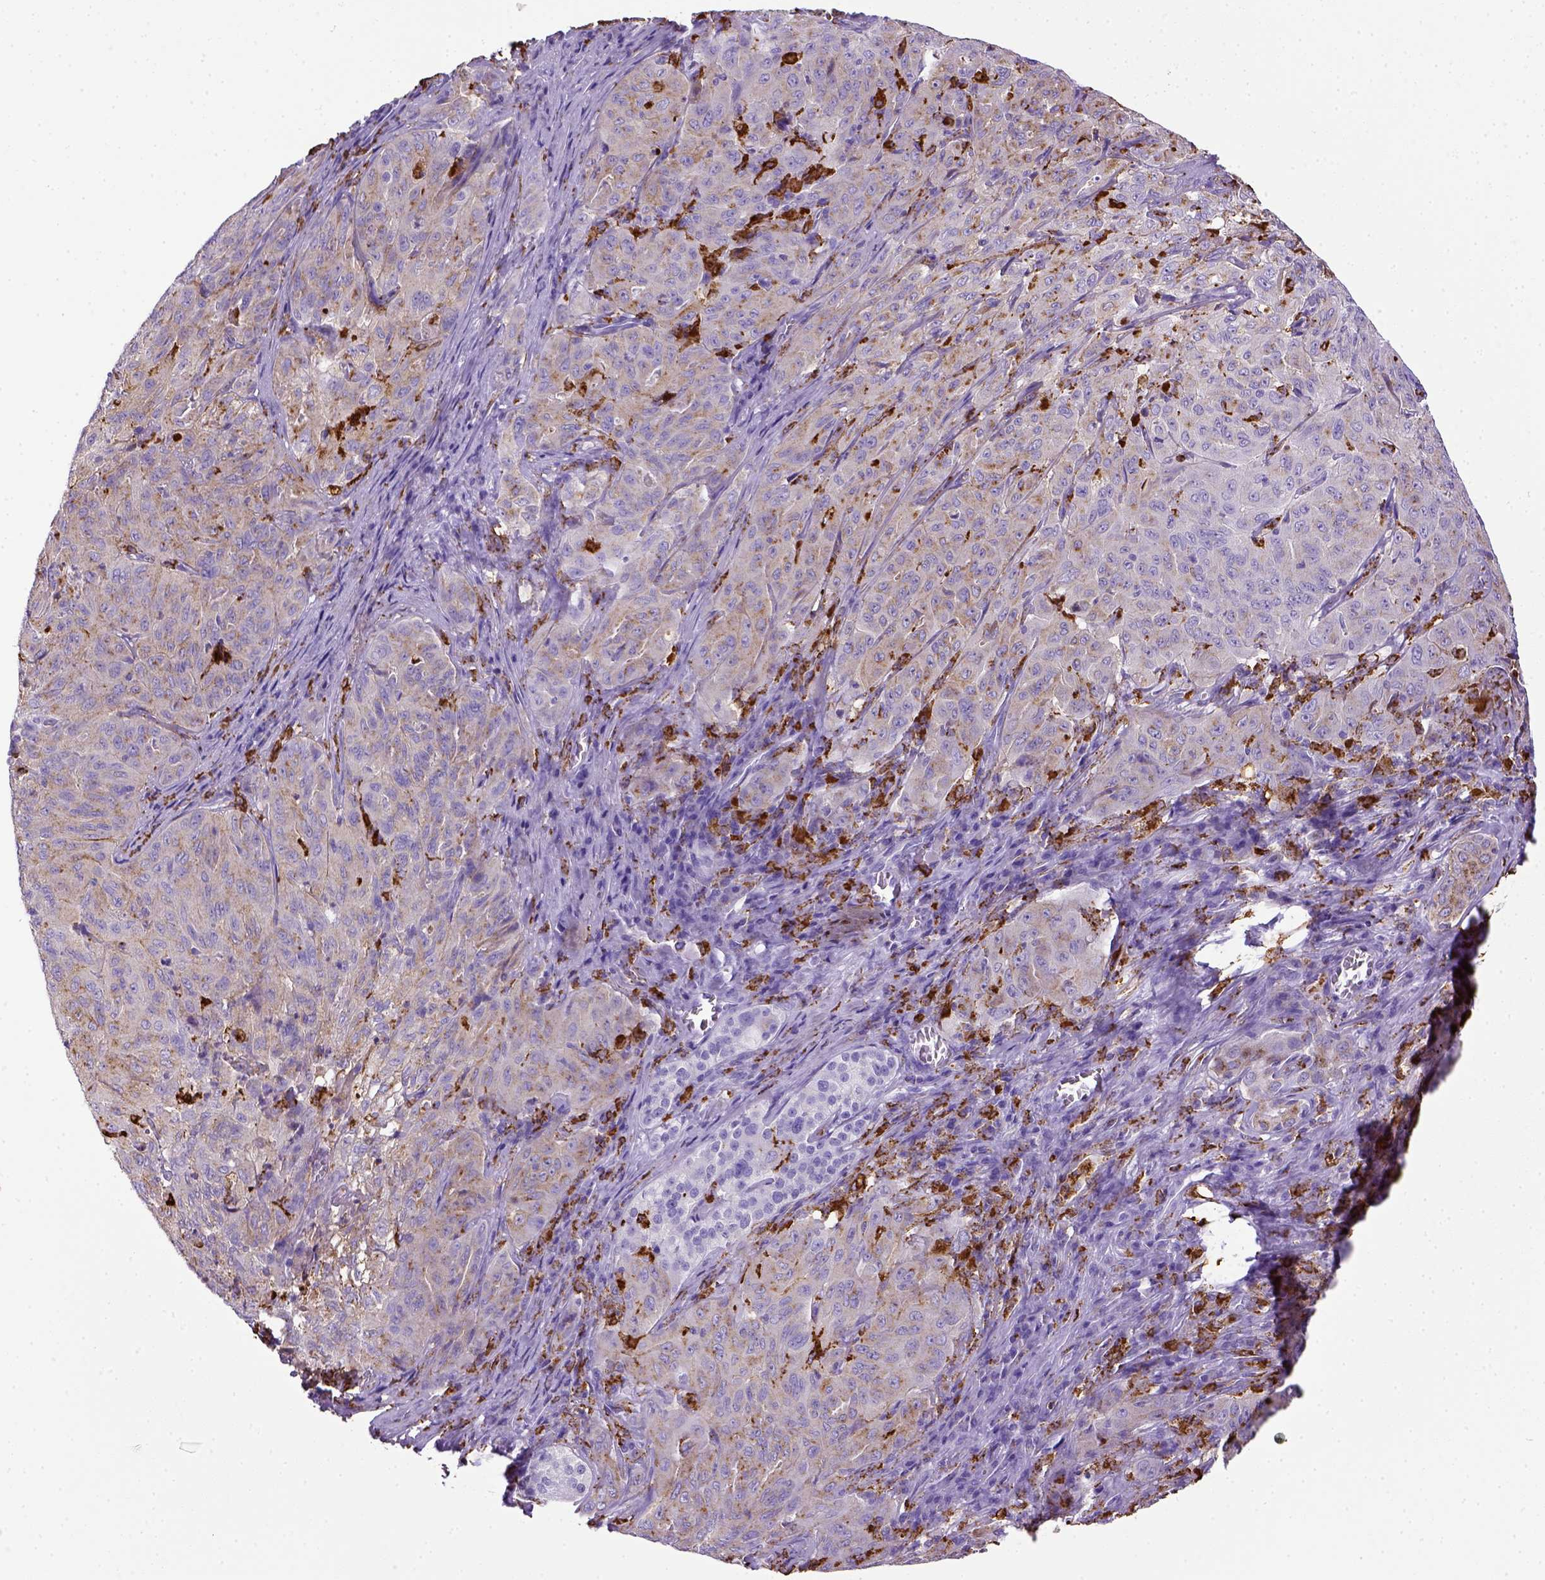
{"staining": {"intensity": "negative", "quantity": "none", "location": "none"}, "tissue": "pancreatic cancer", "cell_type": "Tumor cells", "image_type": "cancer", "snomed": [{"axis": "morphology", "description": "Adenocarcinoma, NOS"}, {"axis": "topography", "description": "Pancreas"}], "caption": "DAB immunohistochemical staining of pancreatic adenocarcinoma exhibits no significant expression in tumor cells.", "gene": "CD68", "patient": {"sex": "male", "age": 63}}